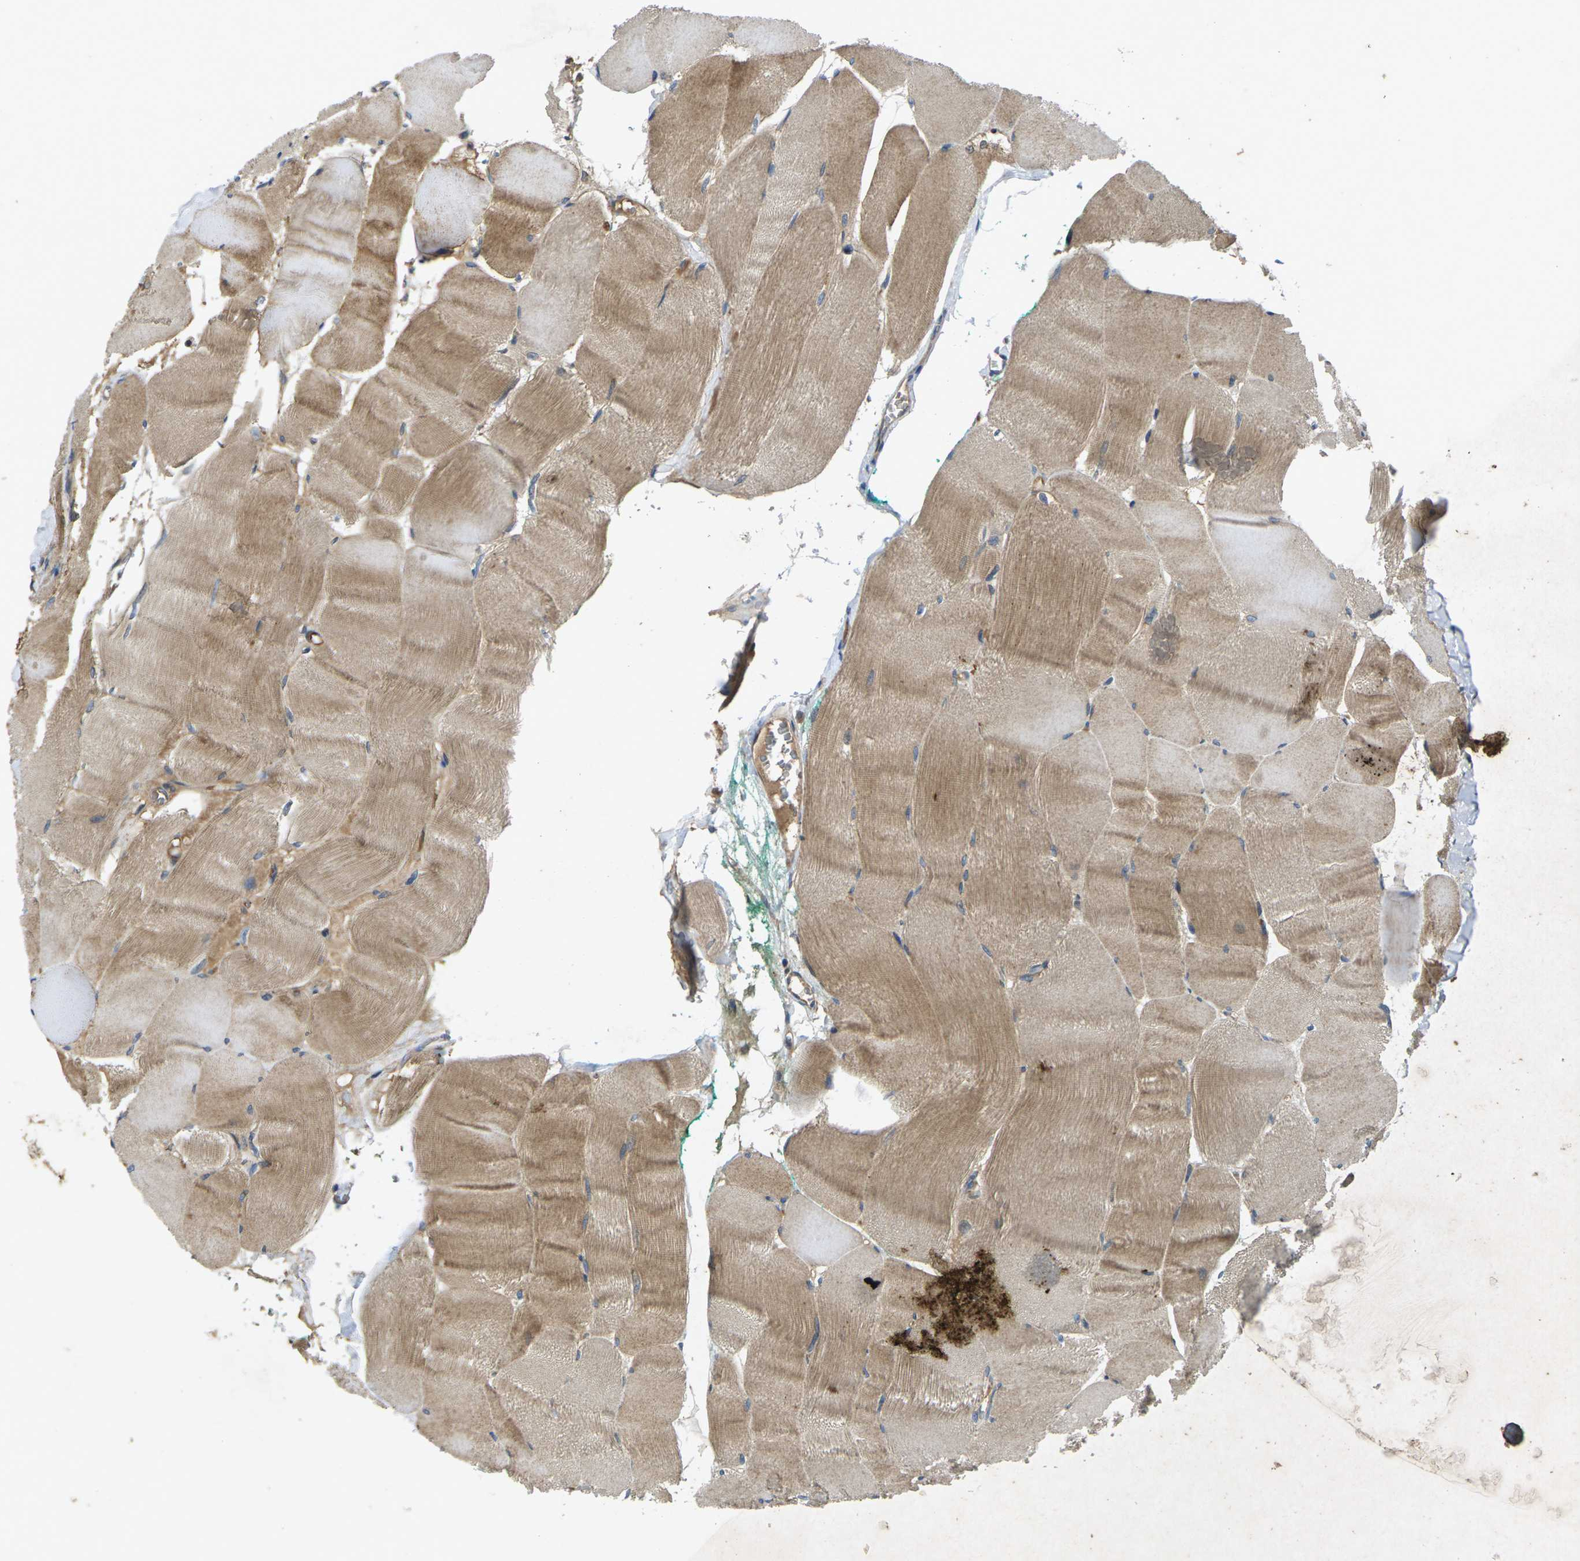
{"staining": {"intensity": "moderate", "quantity": ">75%", "location": "cytoplasmic/membranous"}, "tissue": "skeletal muscle", "cell_type": "Myocytes", "image_type": "normal", "snomed": [{"axis": "morphology", "description": "Normal tissue, NOS"}, {"axis": "morphology", "description": "Squamous cell carcinoma, NOS"}, {"axis": "topography", "description": "Skeletal muscle"}], "caption": "Immunohistochemistry staining of normal skeletal muscle, which displays medium levels of moderate cytoplasmic/membranous positivity in about >75% of myocytes indicating moderate cytoplasmic/membranous protein staining. The staining was performed using DAB (brown) for protein detection and nuclei were counterstained in hematoxylin (blue).", "gene": "KIF1B", "patient": {"sex": "male", "age": 51}}